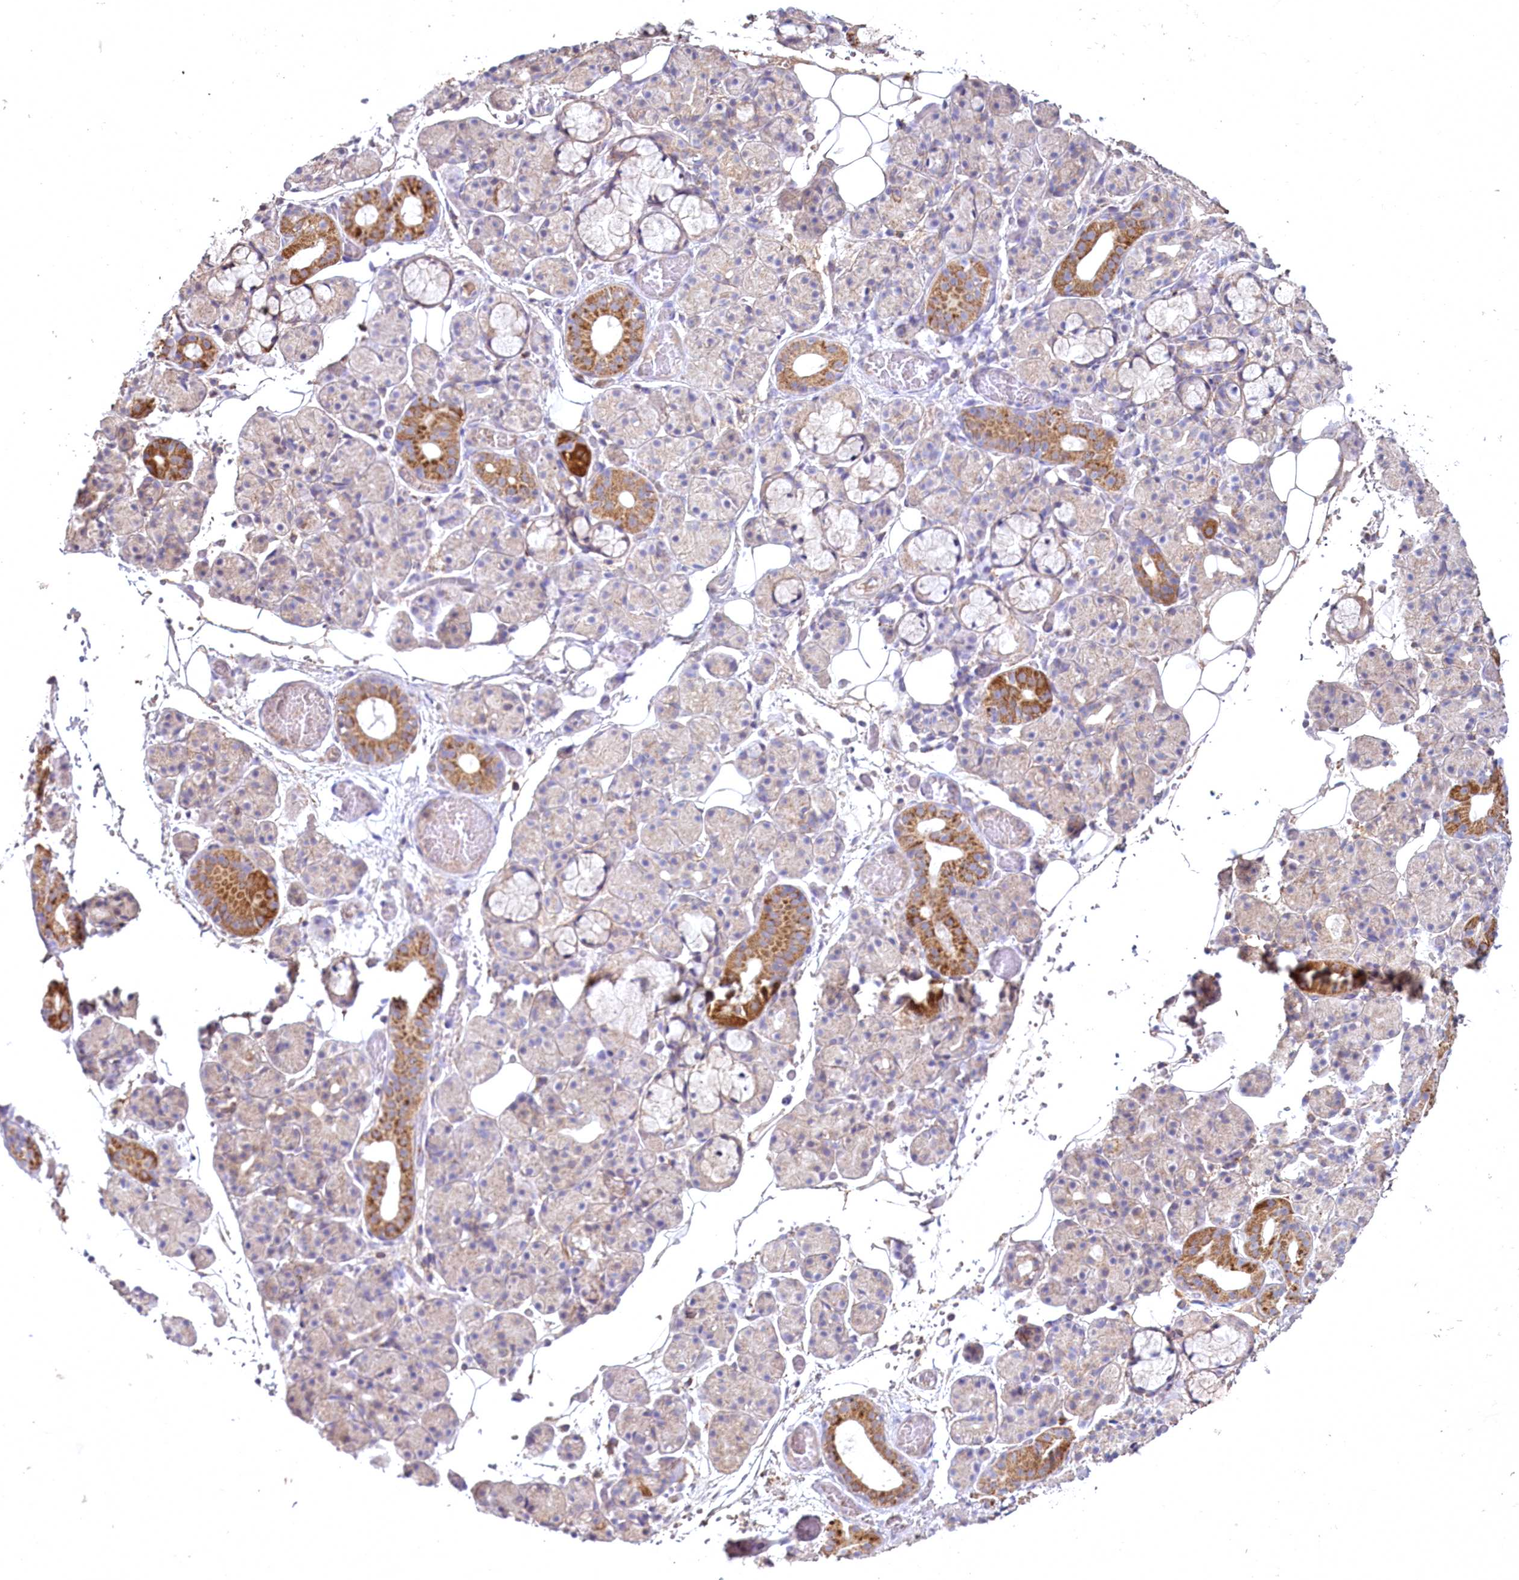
{"staining": {"intensity": "strong", "quantity": "<25%", "location": "cytoplasmic/membranous"}, "tissue": "salivary gland", "cell_type": "Glandular cells", "image_type": "normal", "snomed": [{"axis": "morphology", "description": "Normal tissue, NOS"}, {"axis": "topography", "description": "Salivary gland"}], "caption": "Immunohistochemical staining of unremarkable salivary gland displays strong cytoplasmic/membranous protein expression in approximately <25% of glandular cells. Immunohistochemistry (ihc) stains the protein of interest in brown and the nuclei are stained blue.", "gene": "MRPL44", "patient": {"sex": "male", "age": 63}}